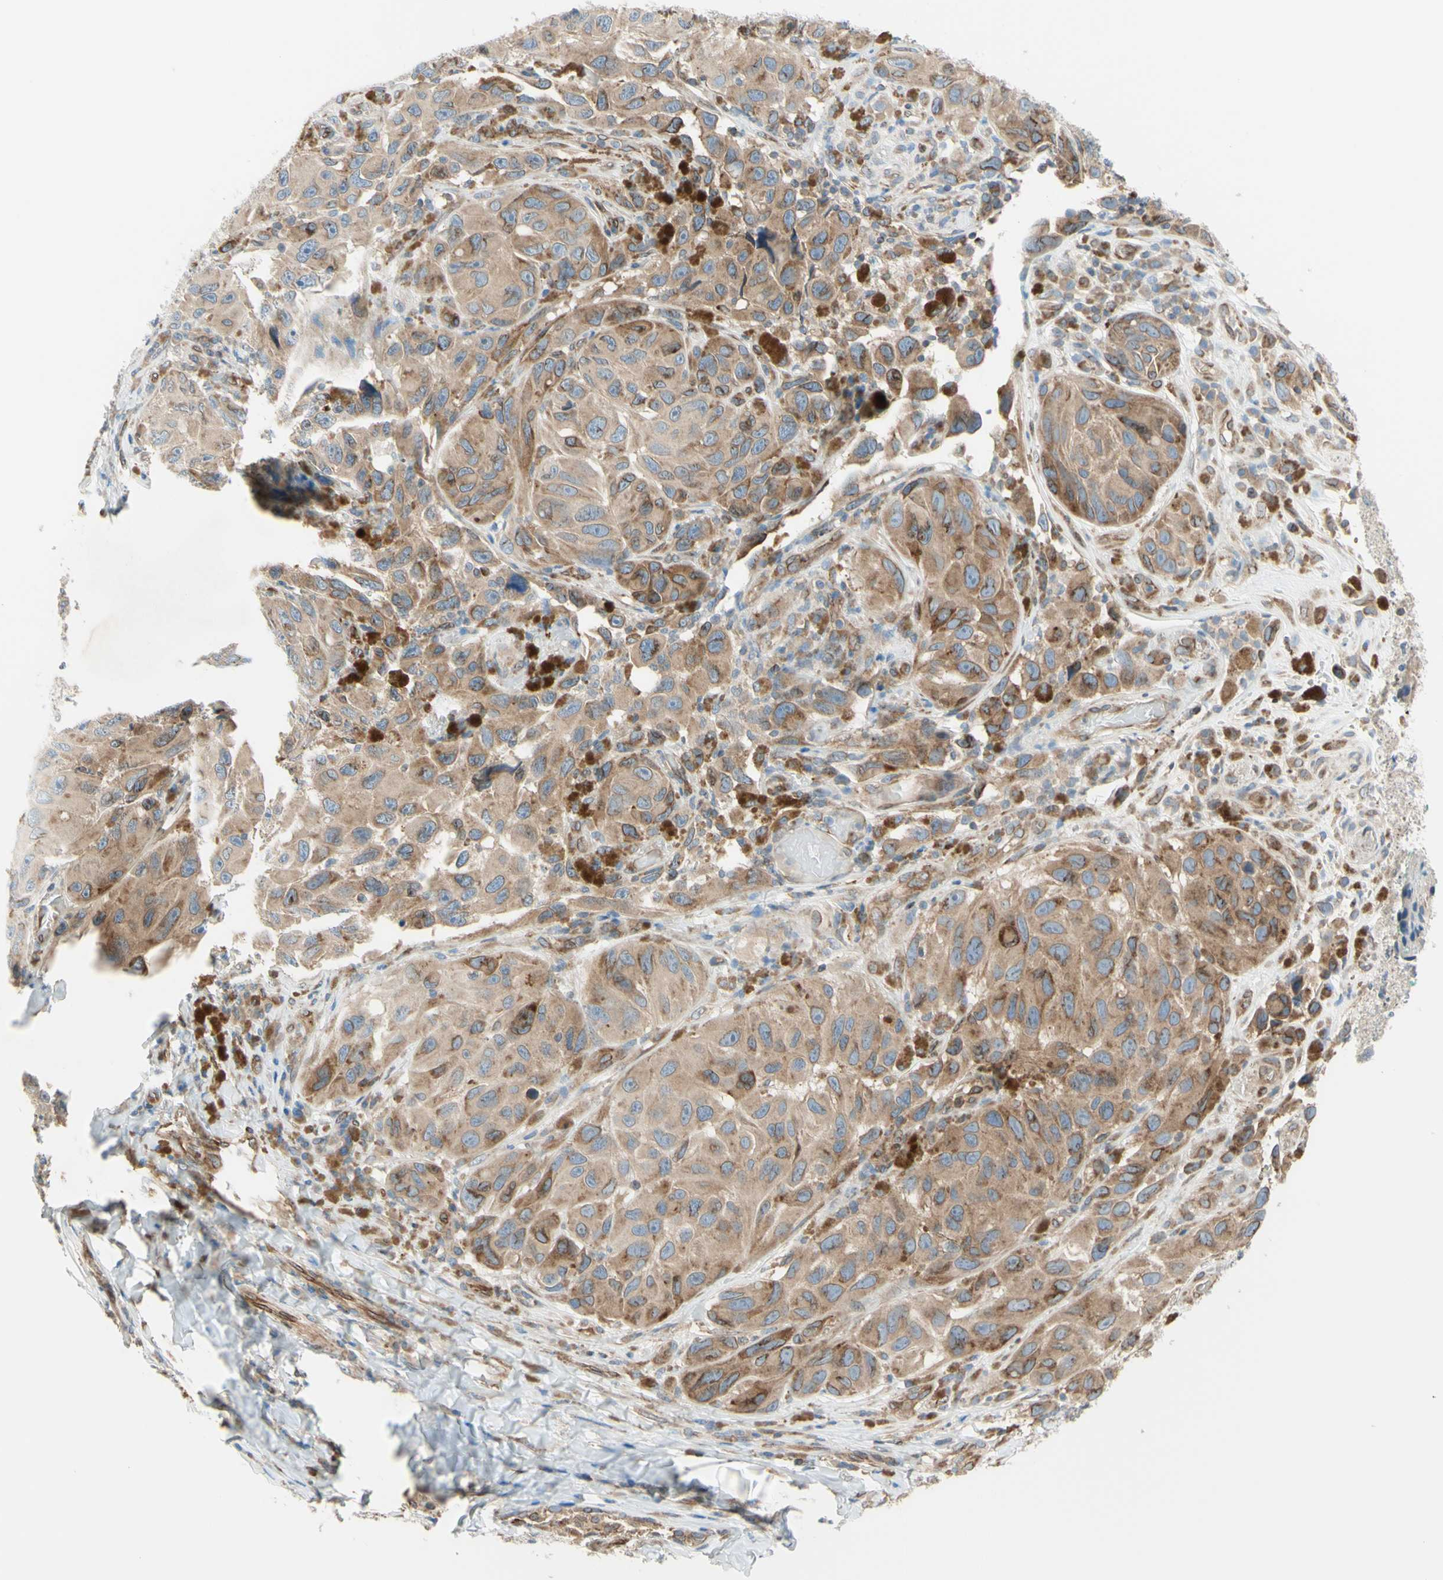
{"staining": {"intensity": "moderate", "quantity": ">75%", "location": "cytoplasmic/membranous"}, "tissue": "melanoma", "cell_type": "Tumor cells", "image_type": "cancer", "snomed": [{"axis": "morphology", "description": "Malignant melanoma, NOS"}, {"axis": "topography", "description": "Skin"}], "caption": "IHC photomicrograph of neoplastic tissue: melanoma stained using IHC exhibits medium levels of moderate protein expression localized specifically in the cytoplasmic/membranous of tumor cells, appearing as a cytoplasmic/membranous brown color.", "gene": "TRAF2", "patient": {"sex": "female", "age": 73}}